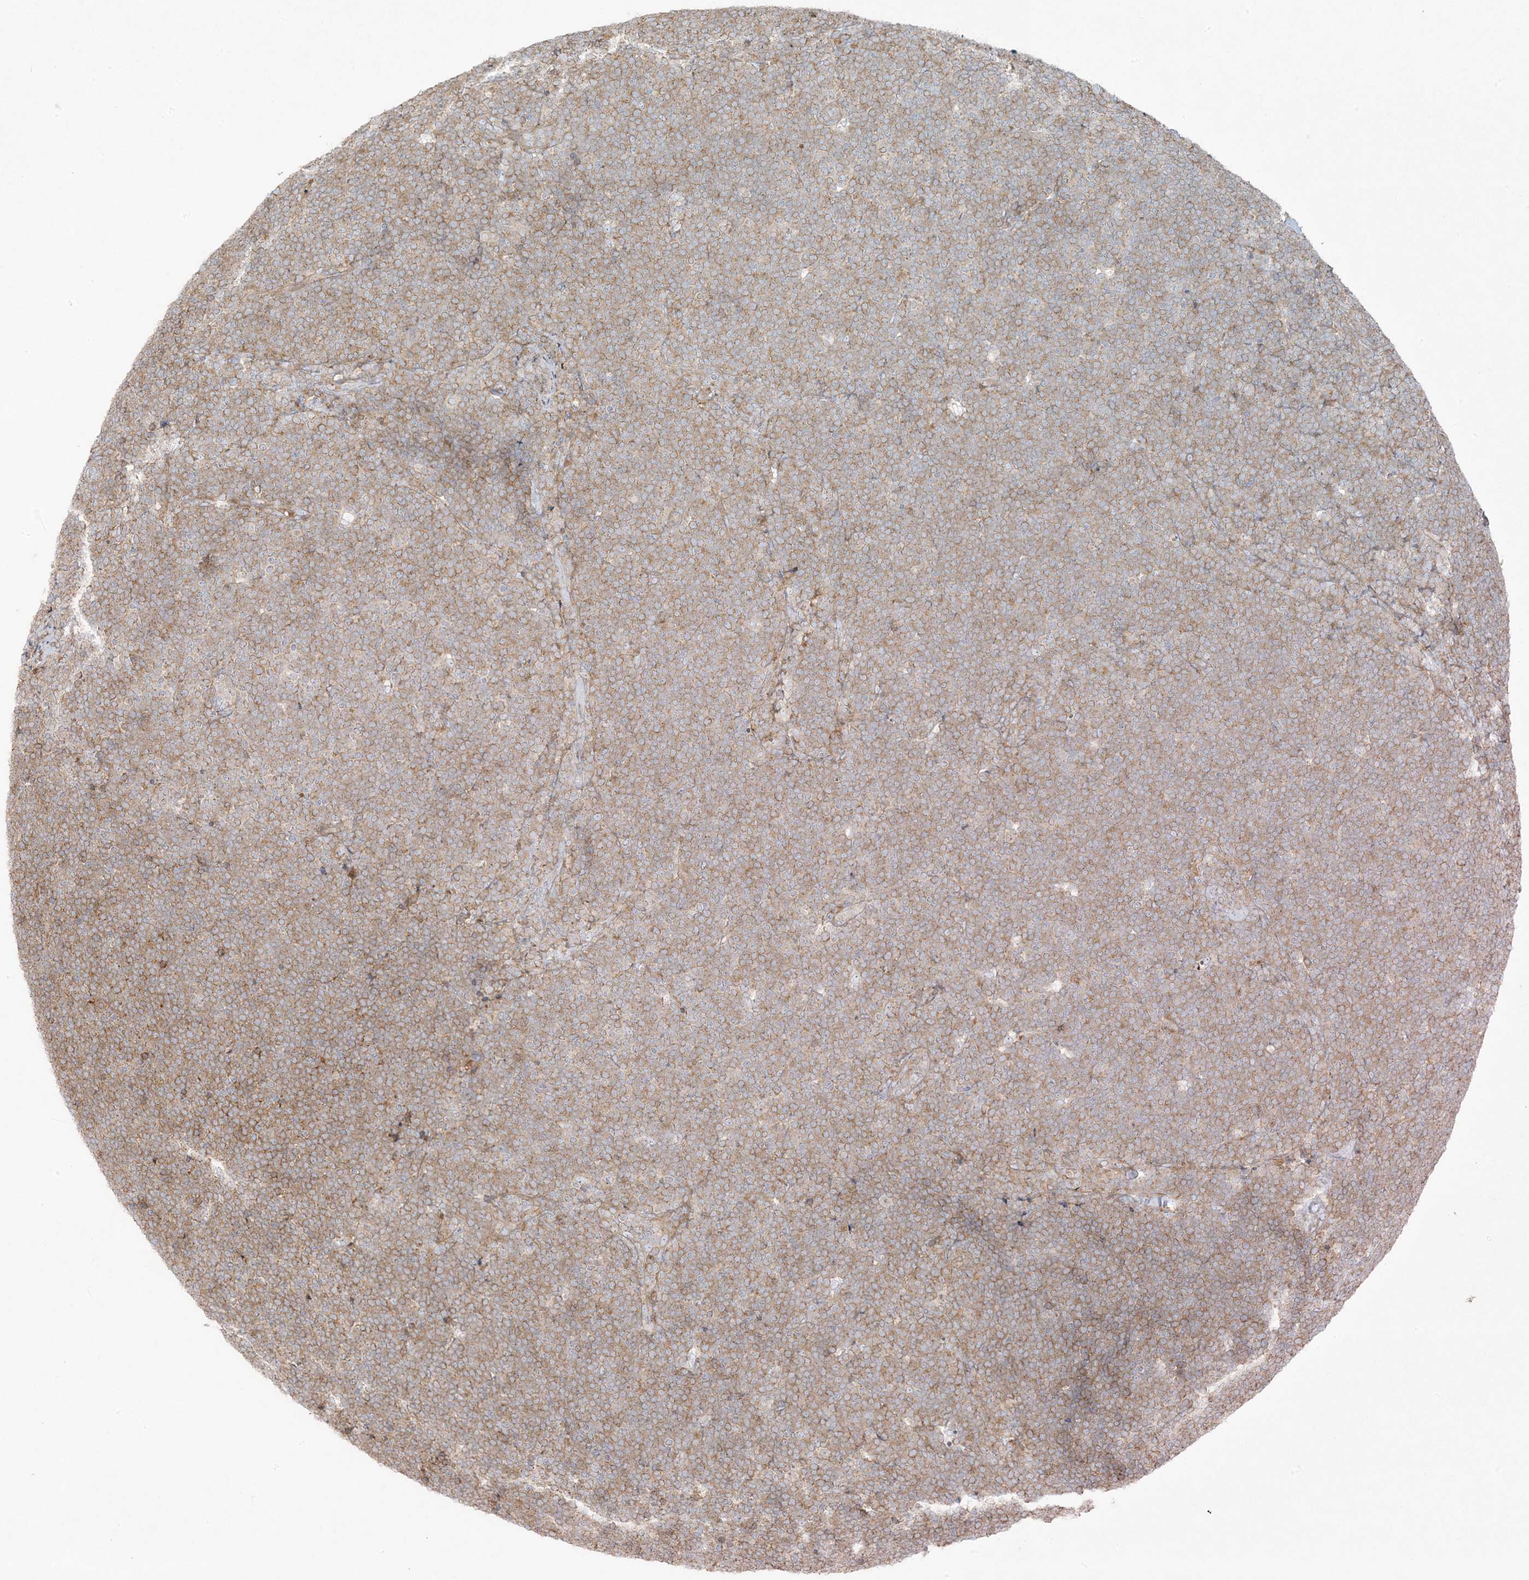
{"staining": {"intensity": "moderate", "quantity": "25%-75%", "location": "cytoplasmic/membranous"}, "tissue": "lymphoma", "cell_type": "Tumor cells", "image_type": "cancer", "snomed": [{"axis": "morphology", "description": "Malignant lymphoma, non-Hodgkin's type, High grade"}, {"axis": "topography", "description": "Lymph node"}], "caption": "DAB (3,3'-diaminobenzidine) immunohistochemical staining of human high-grade malignant lymphoma, non-Hodgkin's type exhibits moderate cytoplasmic/membranous protein staining in about 25%-75% of tumor cells.", "gene": "PIK3R4", "patient": {"sex": "male", "age": 13}}